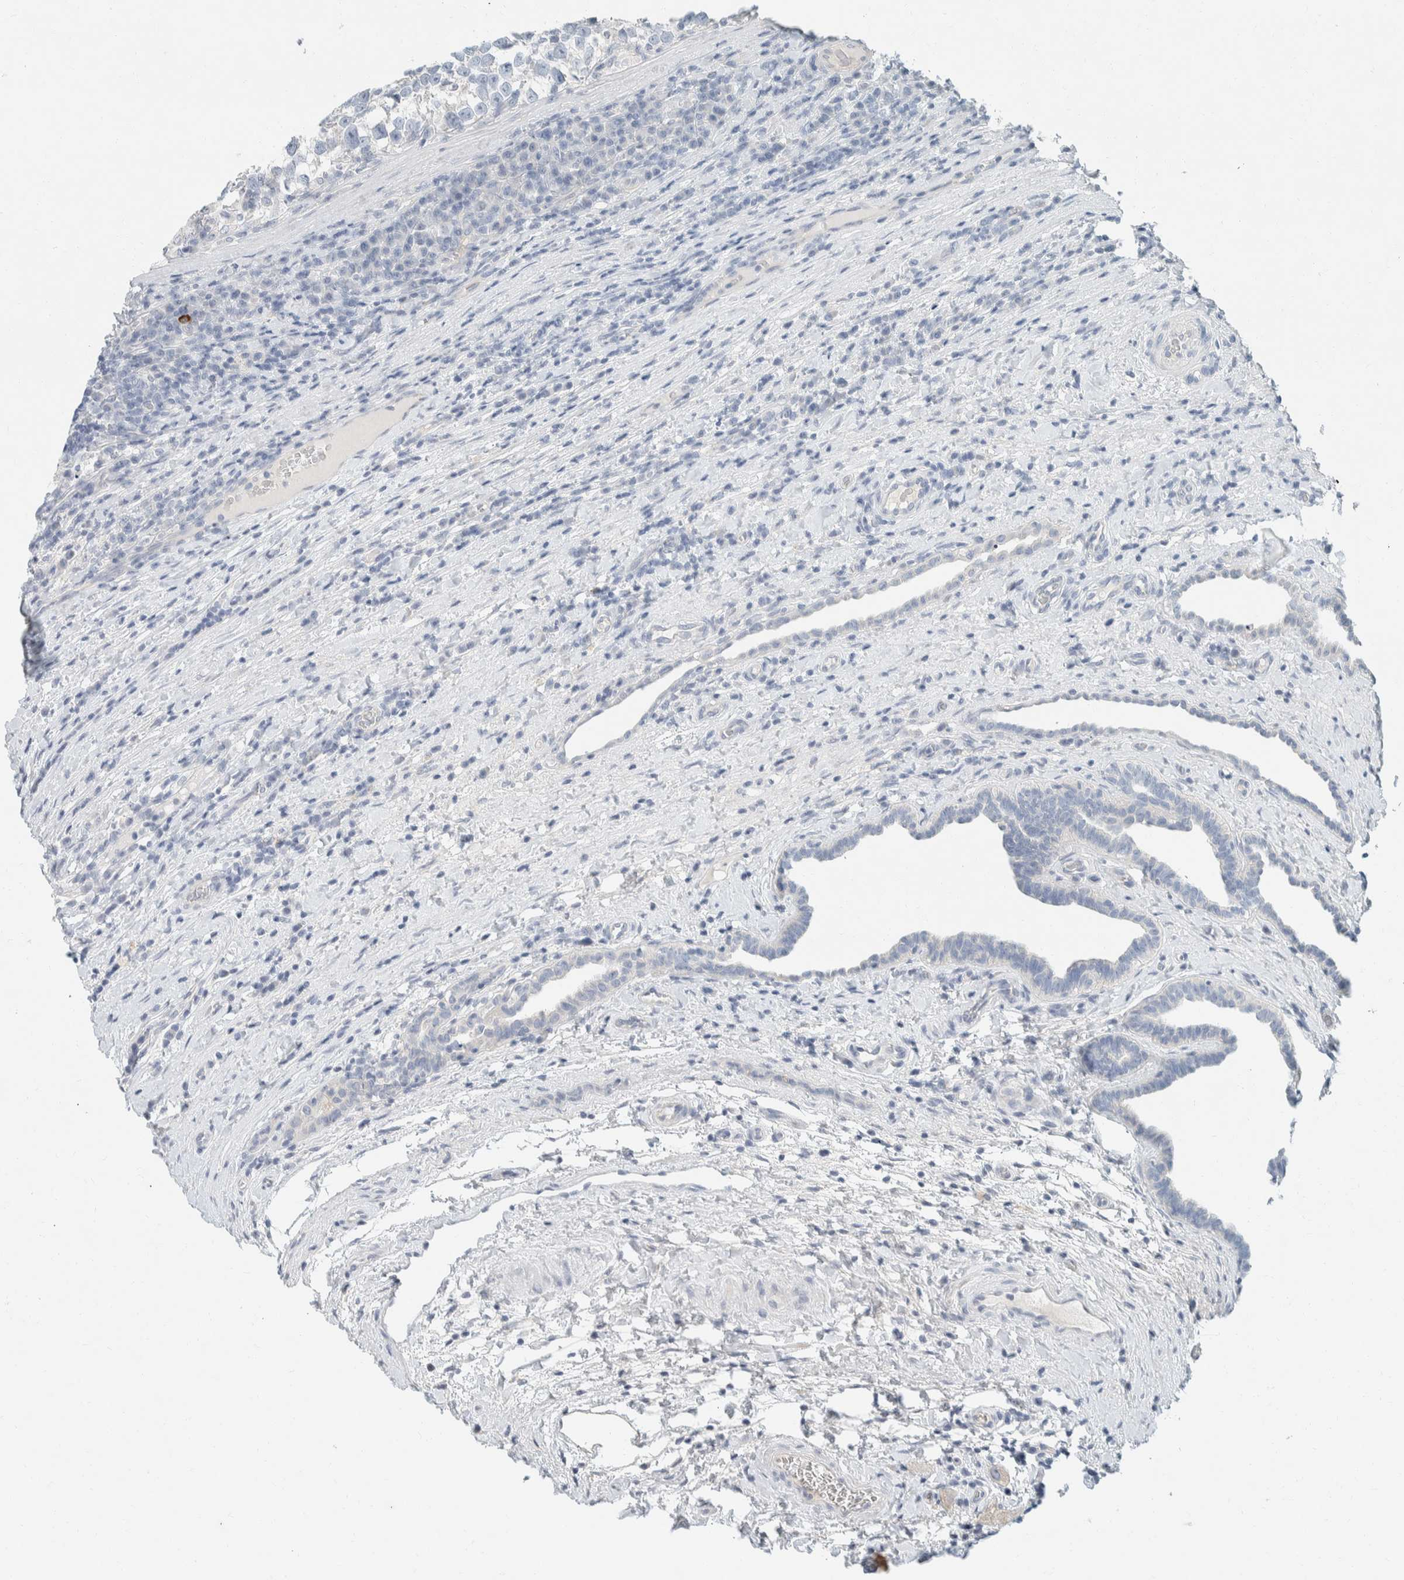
{"staining": {"intensity": "negative", "quantity": "none", "location": "none"}, "tissue": "testis cancer", "cell_type": "Tumor cells", "image_type": "cancer", "snomed": [{"axis": "morphology", "description": "Normal tissue, NOS"}, {"axis": "morphology", "description": "Seminoma, NOS"}, {"axis": "topography", "description": "Testis"}], "caption": "Immunohistochemistry photomicrograph of neoplastic tissue: testis seminoma stained with DAB shows no significant protein staining in tumor cells. (Immunohistochemistry, brightfield microscopy, high magnification).", "gene": "ALOX12B", "patient": {"sex": "male", "age": 43}}